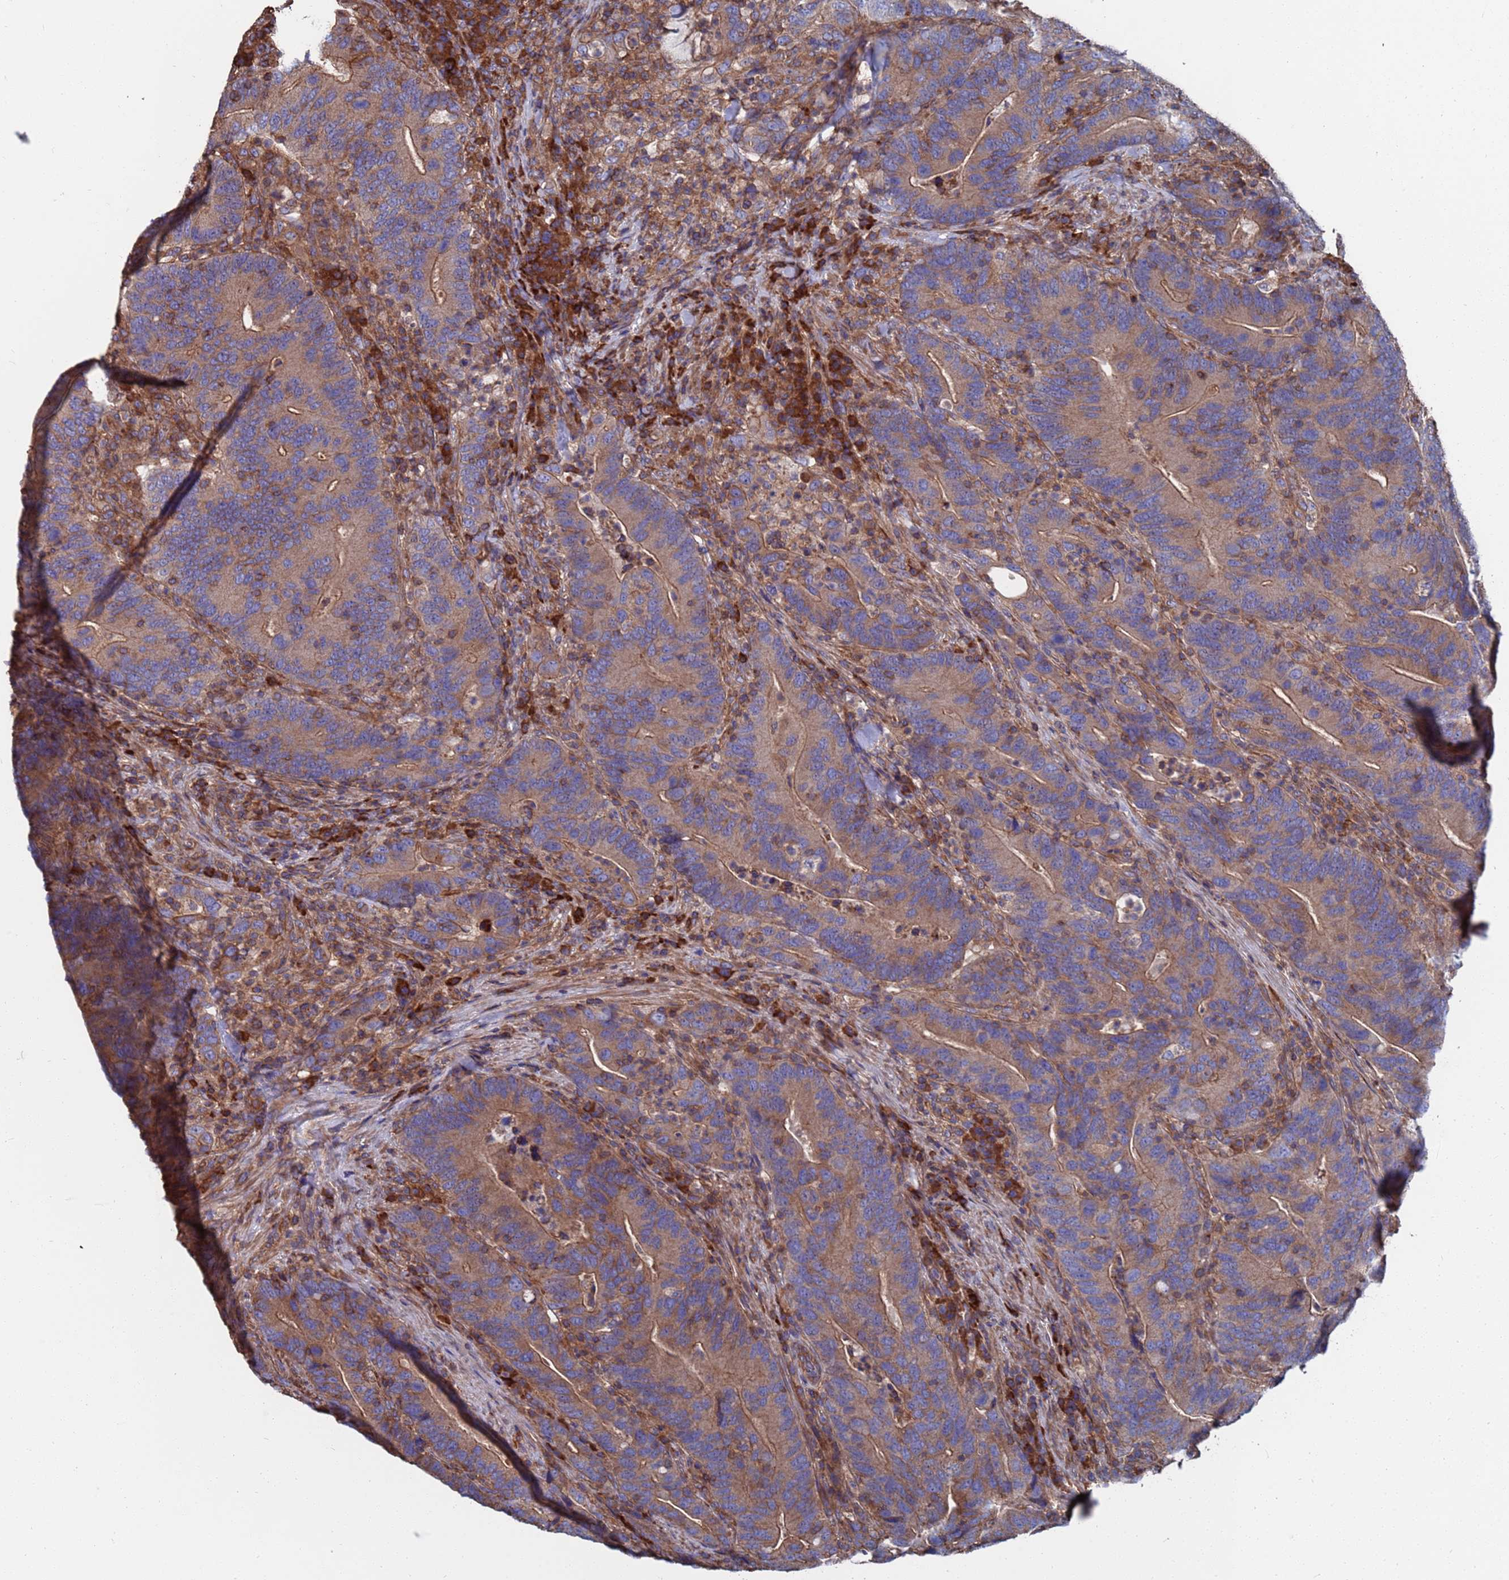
{"staining": {"intensity": "moderate", "quantity": ">75%", "location": "cytoplasmic/membranous"}, "tissue": "colorectal cancer", "cell_type": "Tumor cells", "image_type": "cancer", "snomed": [{"axis": "morphology", "description": "Adenocarcinoma, NOS"}, {"axis": "topography", "description": "Colon"}], "caption": "Colorectal cancer was stained to show a protein in brown. There is medium levels of moderate cytoplasmic/membranous positivity in about >75% of tumor cells.", "gene": "PYCR1", "patient": {"sex": "female", "age": 66}}